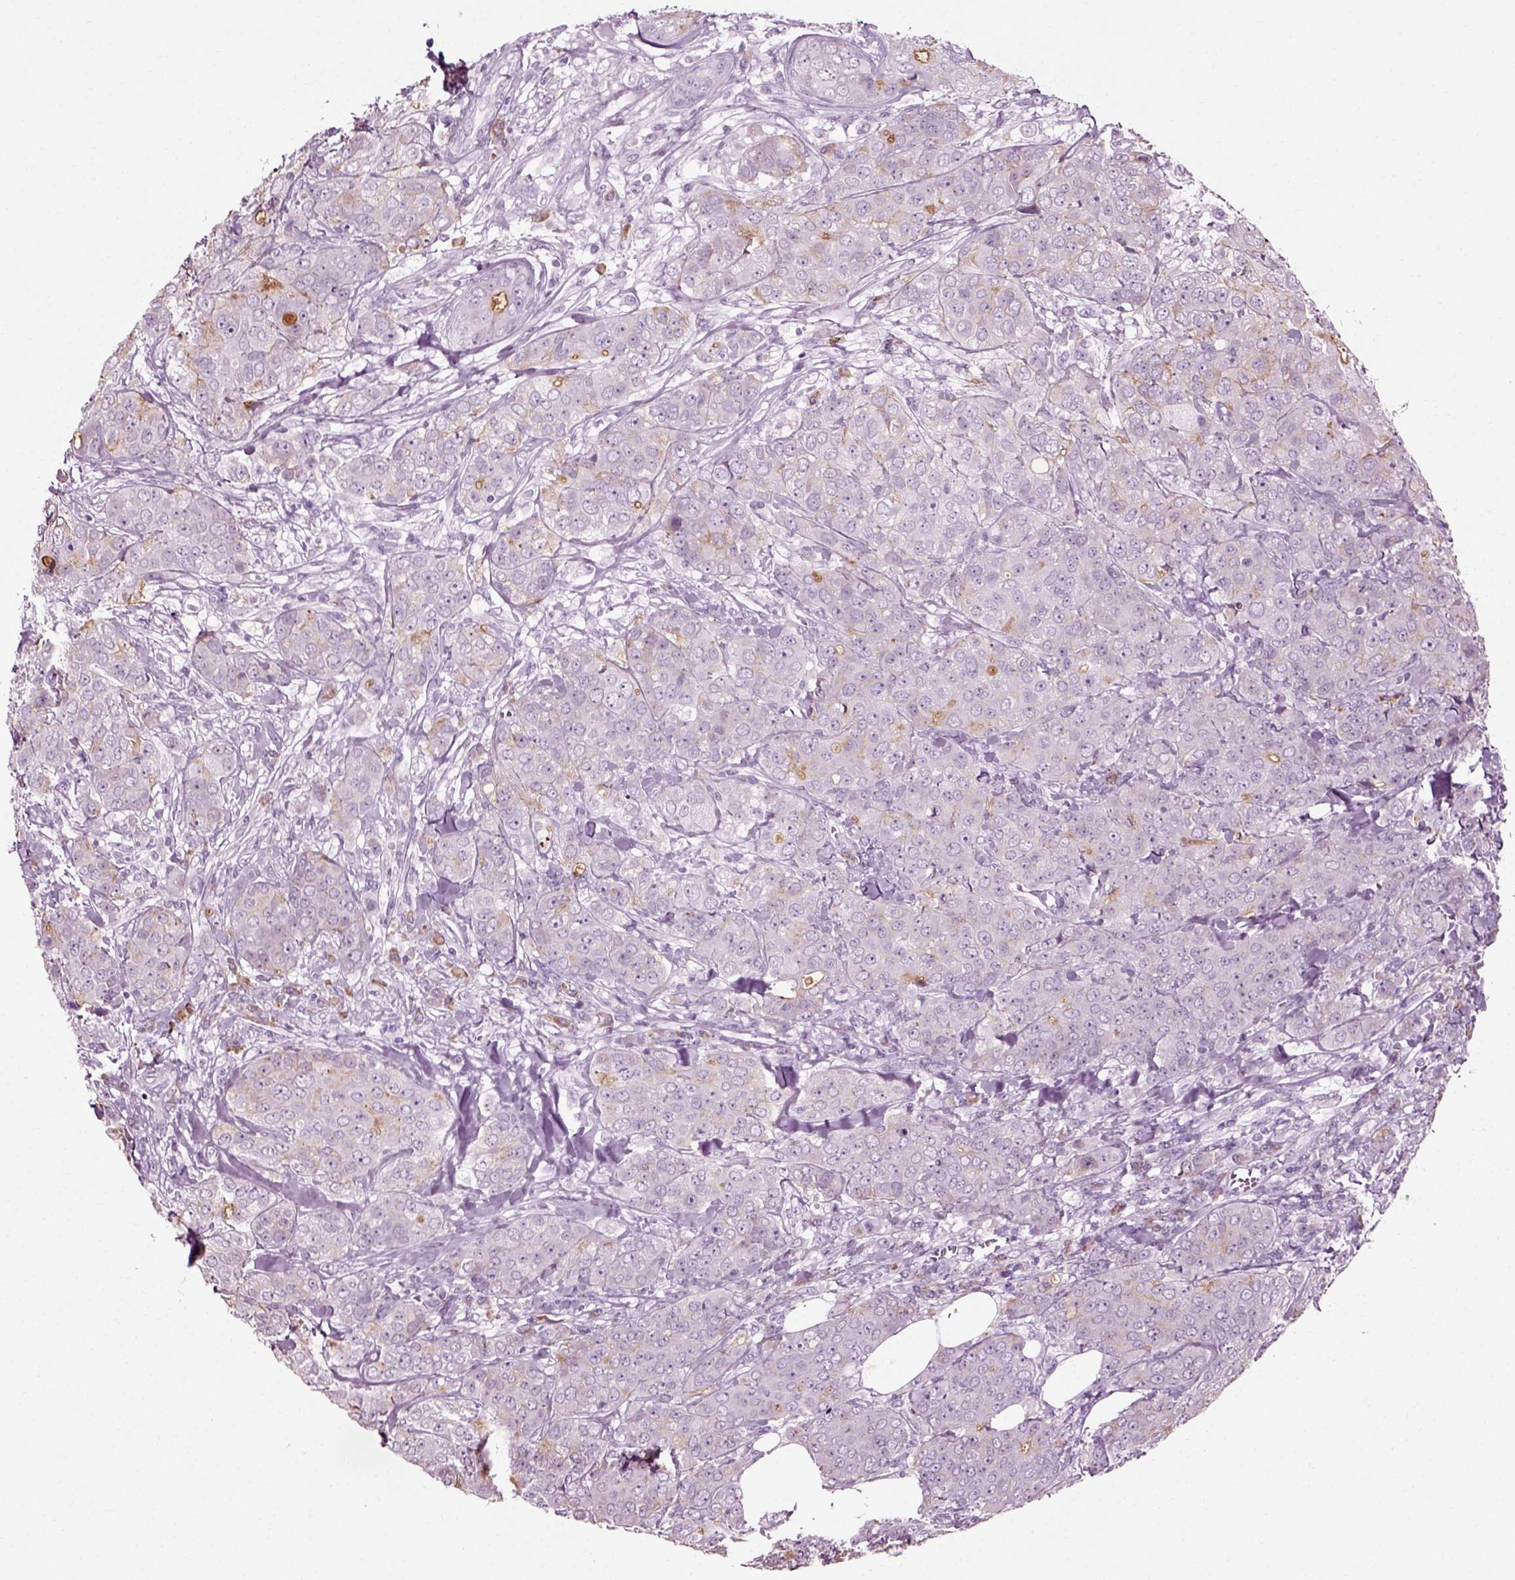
{"staining": {"intensity": "moderate", "quantity": "<25%", "location": "cytoplasmic/membranous"}, "tissue": "breast cancer", "cell_type": "Tumor cells", "image_type": "cancer", "snomed": [{"axis": "morphology", "description": "Duct carcinoma"}, {"axis": "topography", "description": "Breast"}], "caption": "Protein expression analysis of invasive ductal carcinoma (breast) displays moderate cytoplasmic/membranous positivity in about <25% of tumor cells.", "gene": "SLC26A8", "patient": {"sex": "female", "age": 43}}